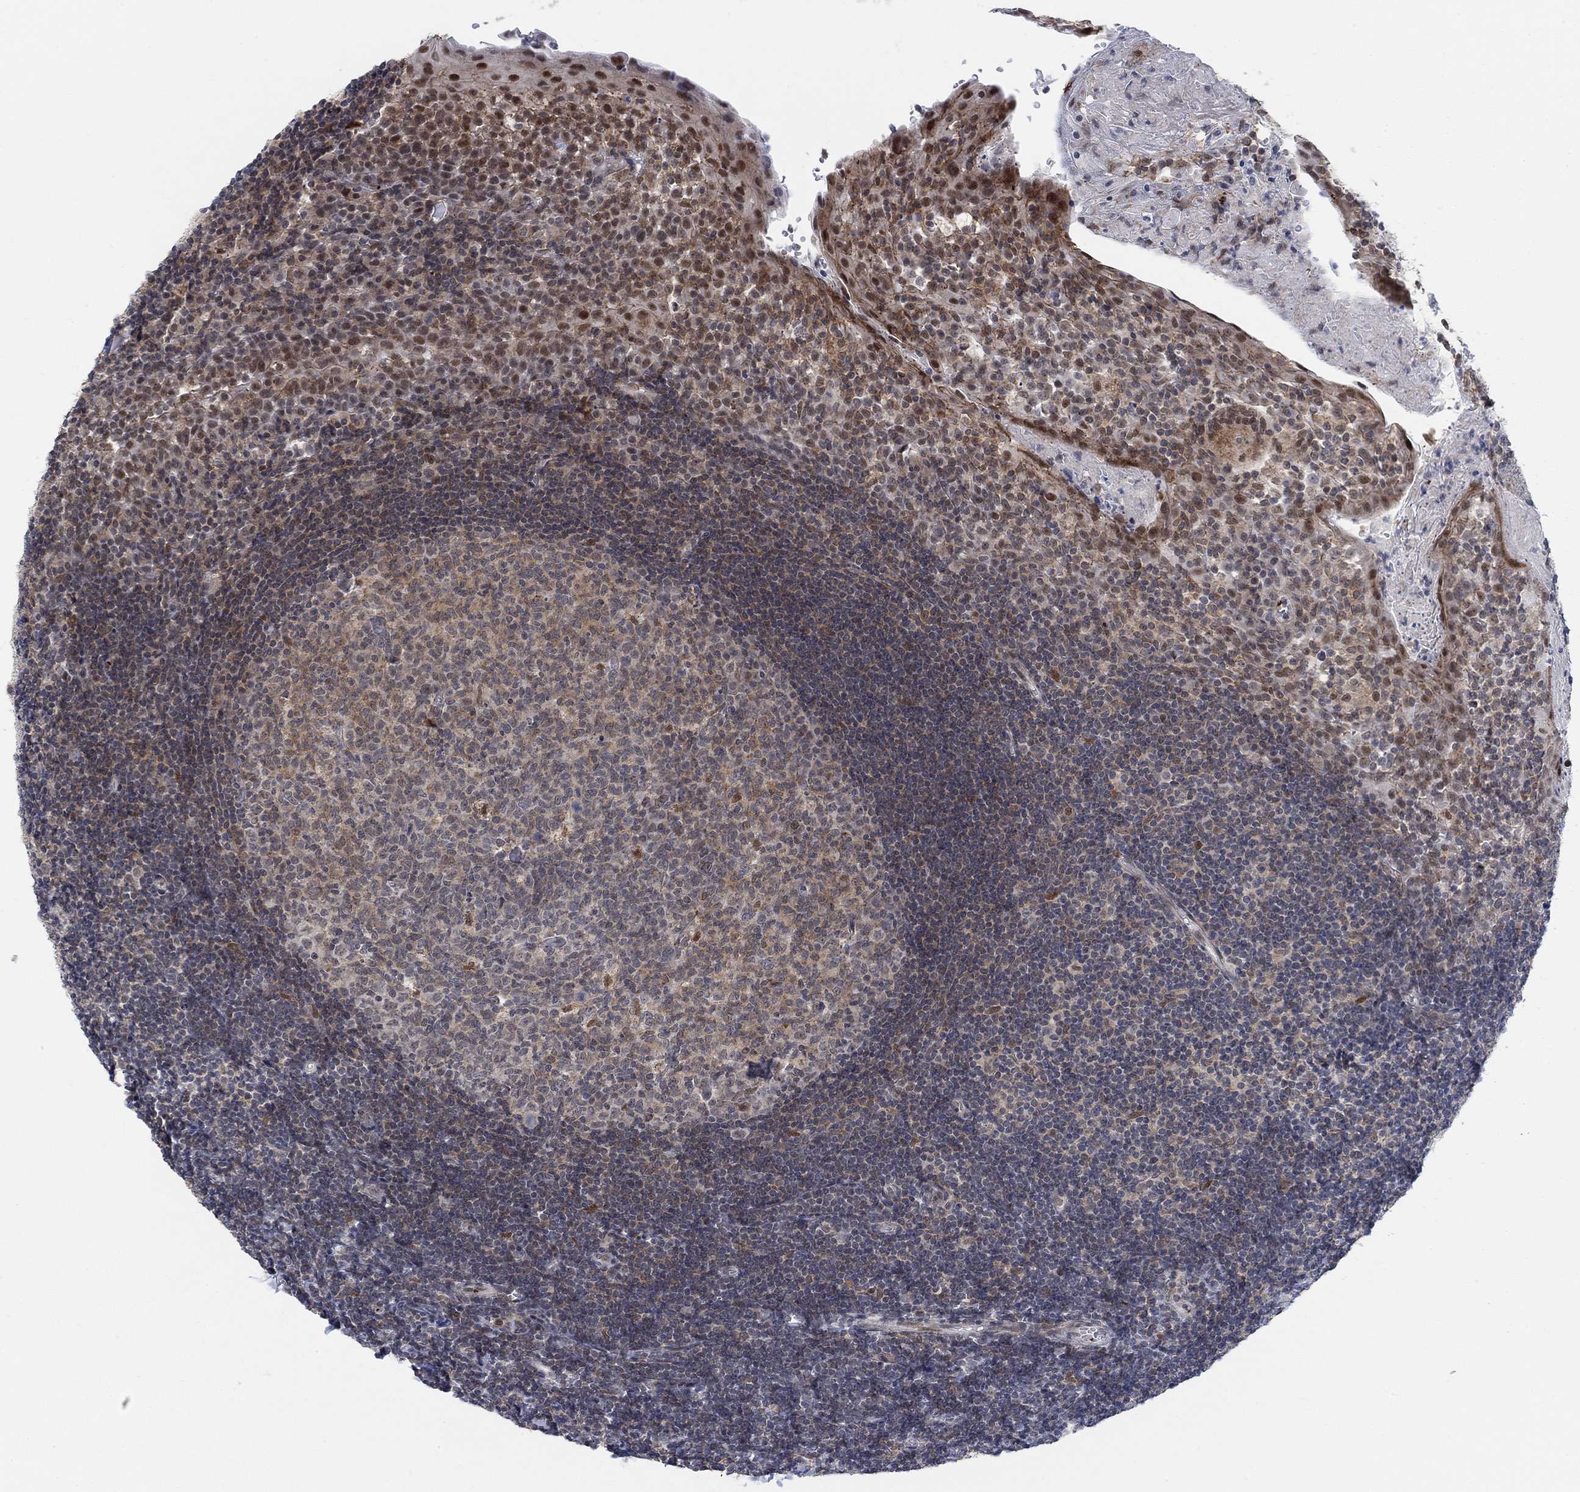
{"staining": {"intensity": "weak", "quantity": "<25%", "location": "cytoplasmic/membranous,nuclear"}, "tissue": "tonsil", "cell_type": "Germinal center cells", "image_type": "normal", "snomed": [{"axis": "morphology", "description": "Normal tissue, NOS"}, {"axis": "topography", "description": "Tonsil"}], "caption": "Tonsil was stained to show a protein in brown. There is no significant staining in germinal center cells. Brightfield microscopy of immunohistochemistry (IHC) stained with DAB (3,3'-diaminobenzidine) (brown) and hematoxylin (blue), captured at high magnification.", "gene": "PWWP2B", "patient": {"sex": "female", "age": 13}}